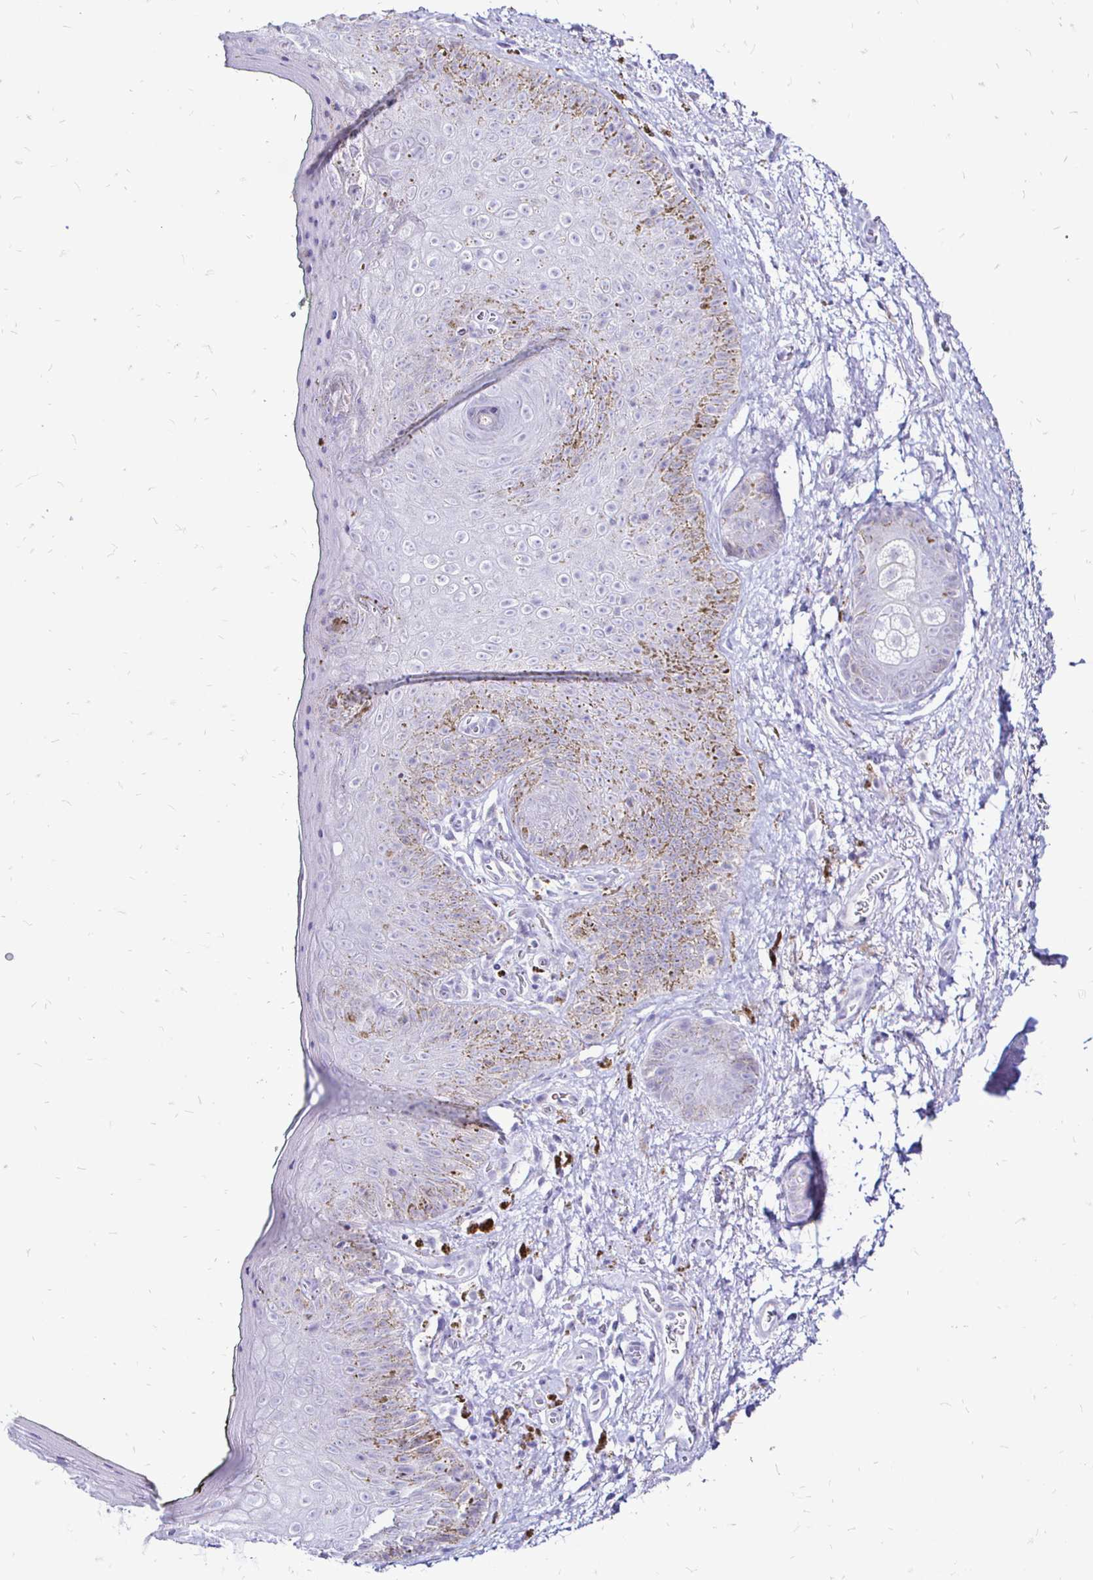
{"staining": {"intensity": "negative", "quantity": "none", "location": "none"}, "tissue": "adipose tissue", "cell_type": "Adipocytes", "image_type": "normal", "snomed": [{"axis": "morphology", "description": "Normal tissue, NOS"}, {"axis": "topography", "description": "Vulva"}, {"axis": "topography", "description": "Peripheral nerve tissue"}], "caption": "Immunohistochemistry of benign adipose tissue shows no expression in adipocytes. (DAB (3,3'-diaminobenzidine) IHC with hematoxylin counter stain).", "gene": "IRGC", "patient": {"sex": "female", "age": 66}}